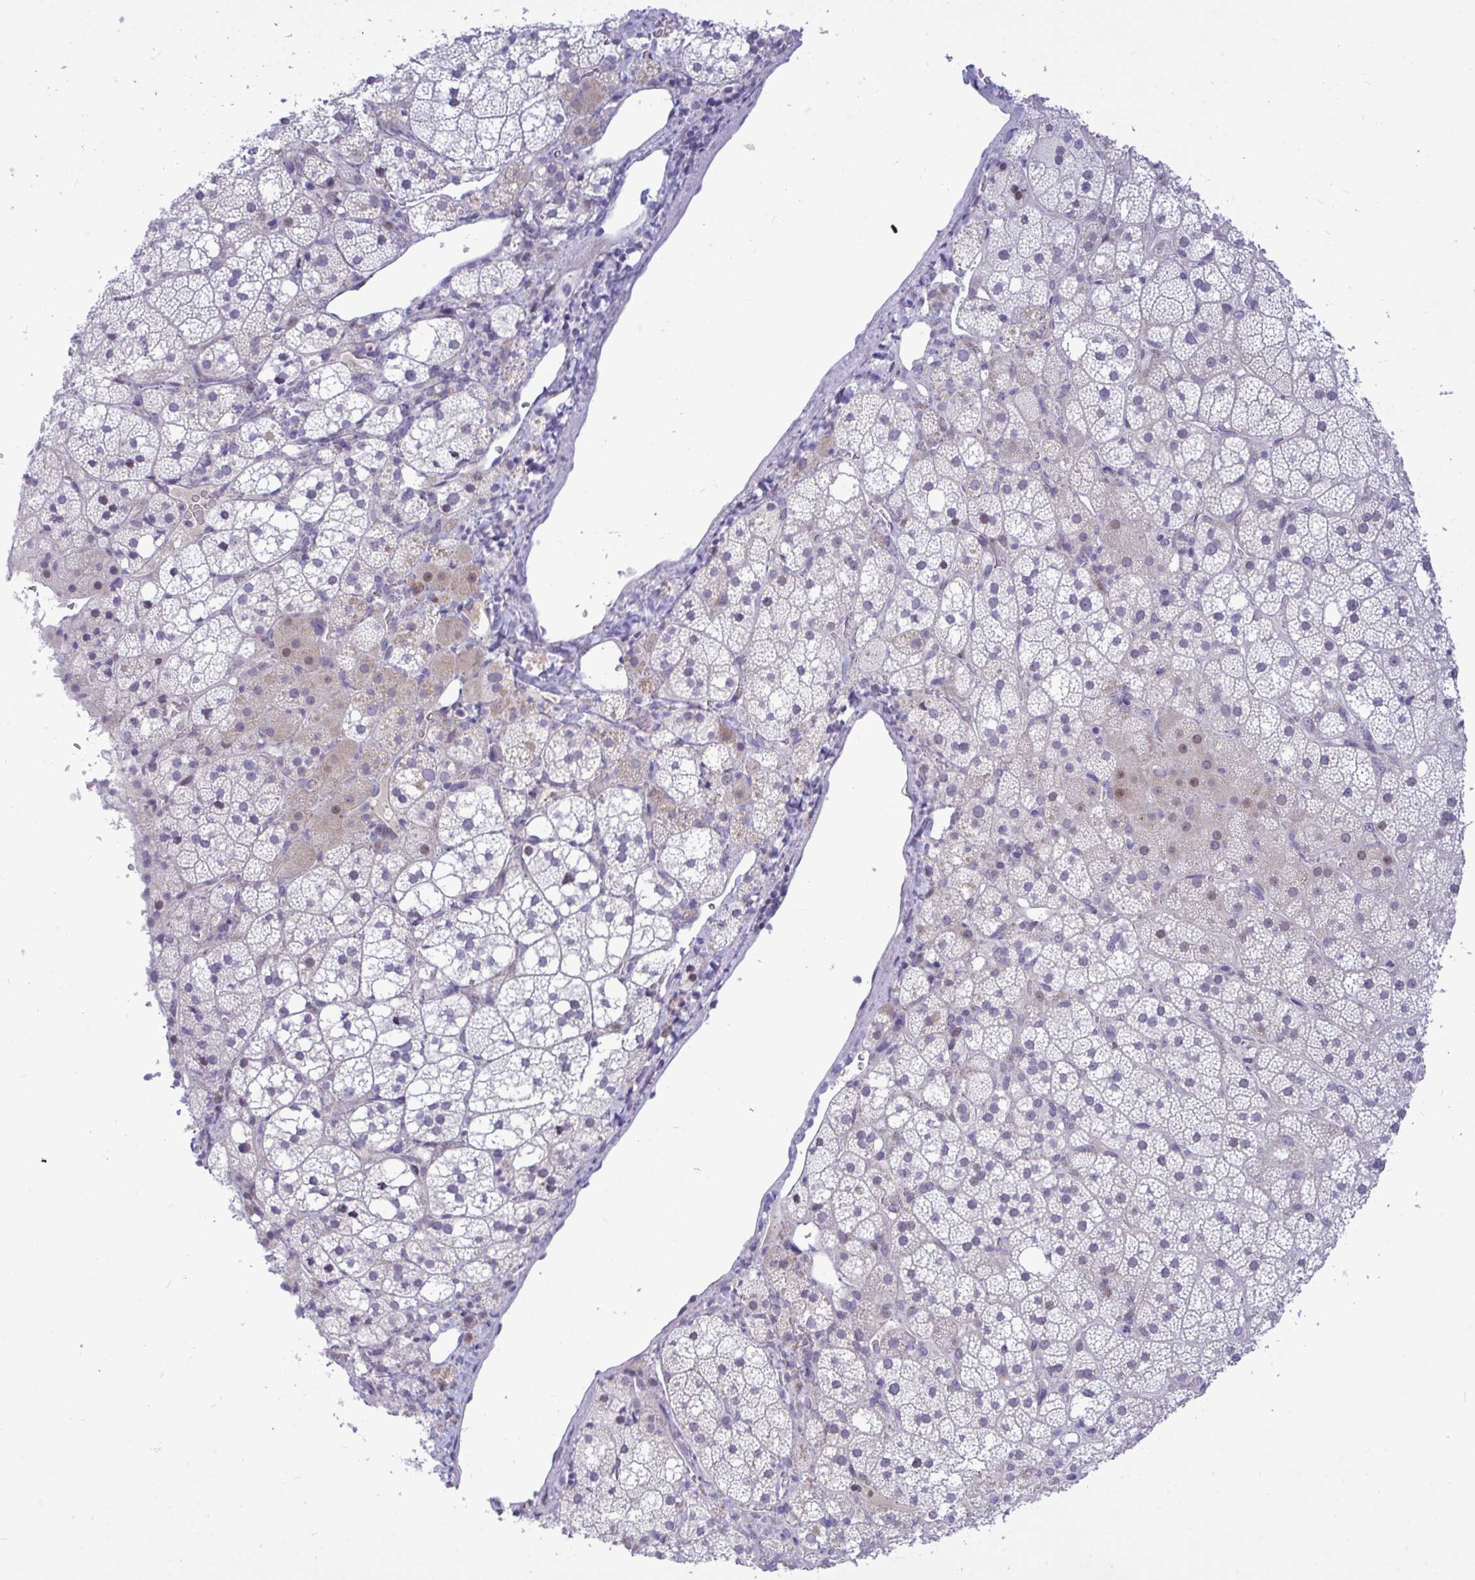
{"staining": {"intensity": "weak", "quantity": "<25%", "location": "nuclear"}, "tissue": "adrenal gland", "cell_type": "Glandular cells", "image_type": "normal", "snomed": [{"axis": "morphology", "description": "Normal tissue, NOS"}, {"axis": "topography", "description": "Adrenal gland"}], "caption": "Immunohistochemistry (IHC) micrograph of normal adrenal gland stained for a protein (brown), which reveals no positivity in glandular cells.", "gene": "EPOP", "patient": {"sex": "male", "age": 53}}